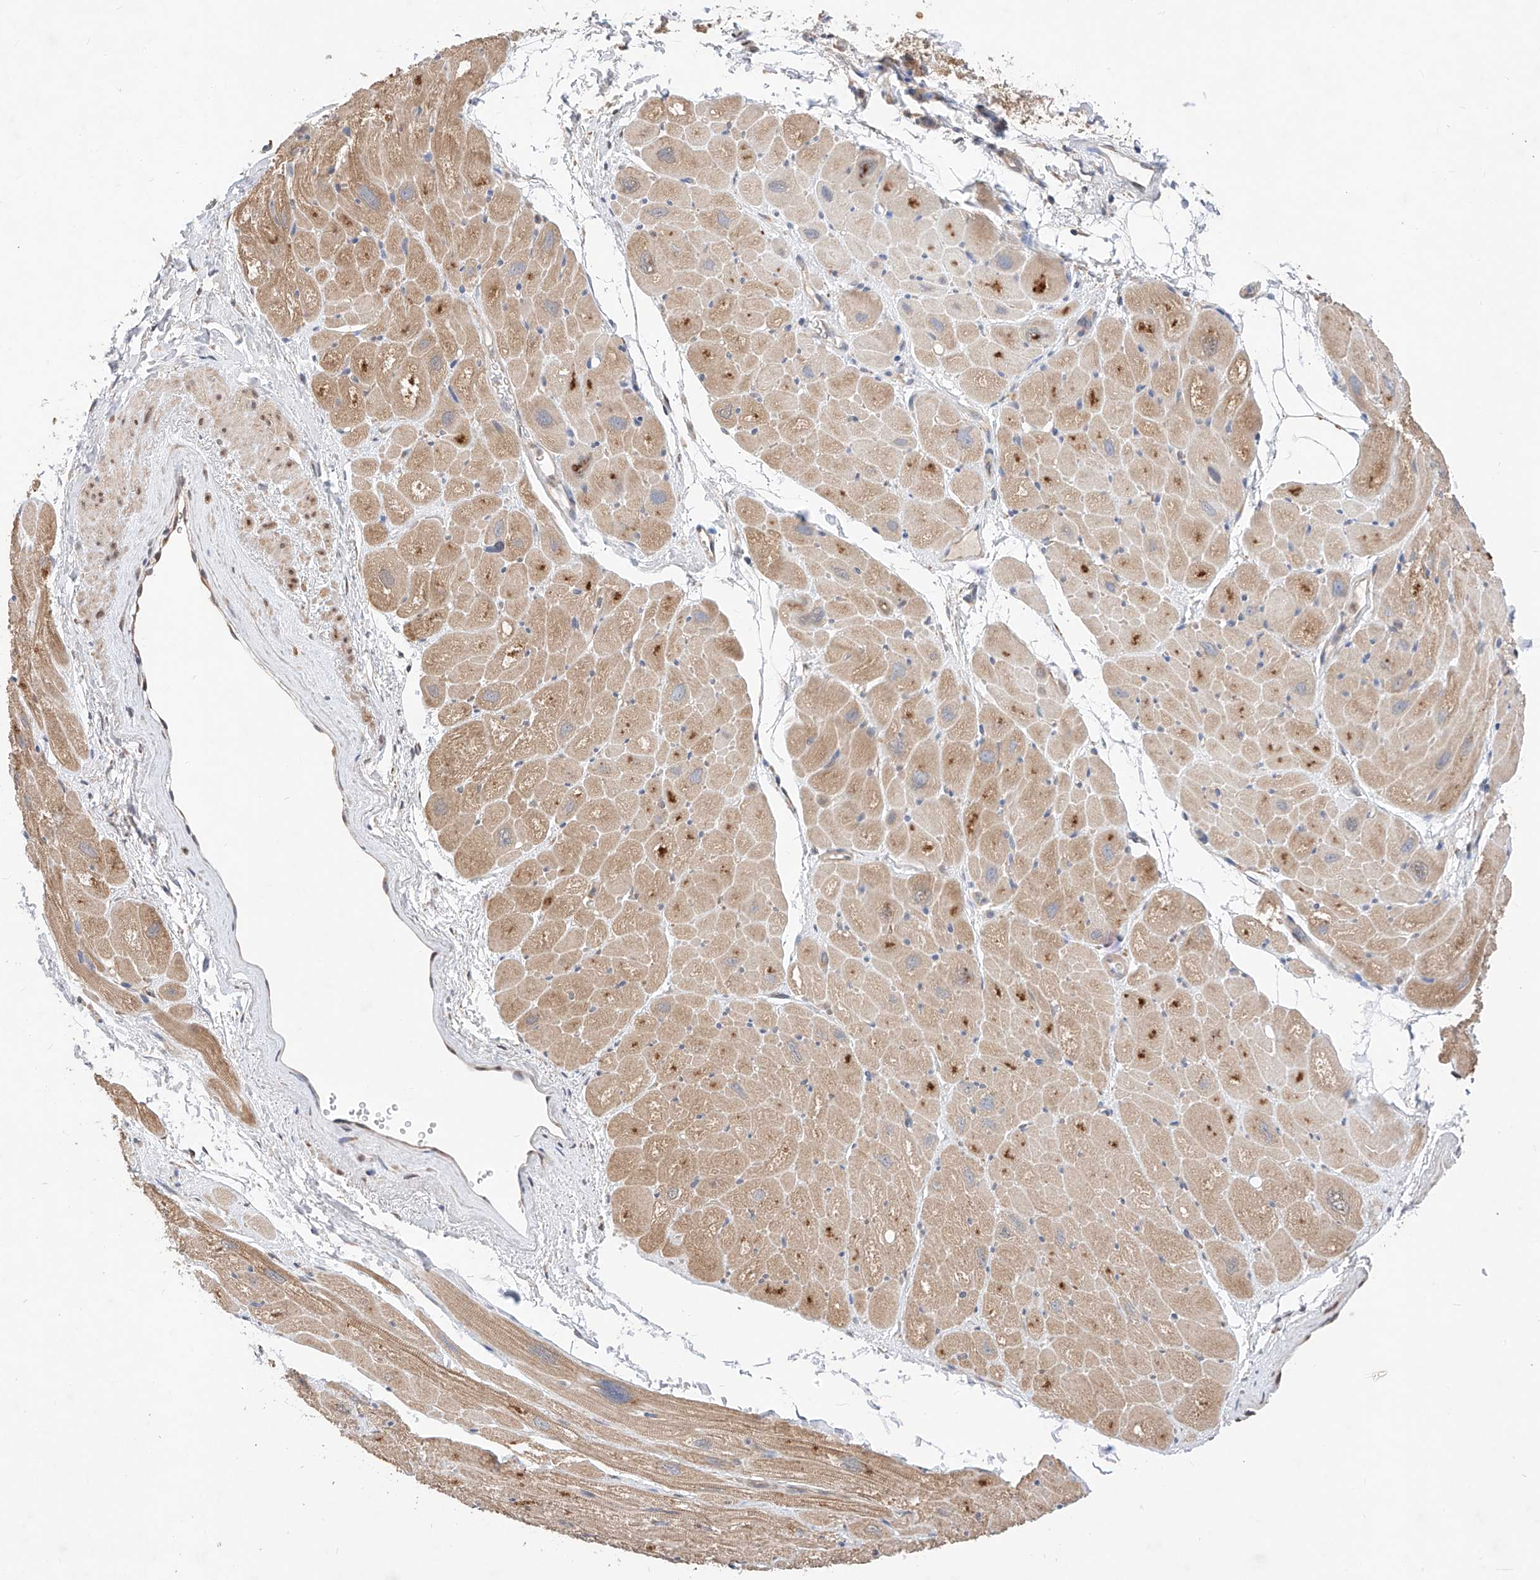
{"staining": {"intensity": "moderate", "quantity": ">75%", "location": "cytoplasmic/membranous"}, "tissue": "heart muscle", "cell_type": "Cardiomyocytes", "image_type": "normal", "snomed": [{"axis": "morphology", "description": "Normal tissue, NOS"}, {"axis": "topography", "description": "Heart"}], "caption": "IHC micrograph of normal heart muscle stained for a protein (brown), which displays medium levels of moderate cytoplasmic/membranous staining in approximately >75% of cardiomyocytes.", "gene": "ZSCAN4", "patient": {"sex": "male", "age": 50}}